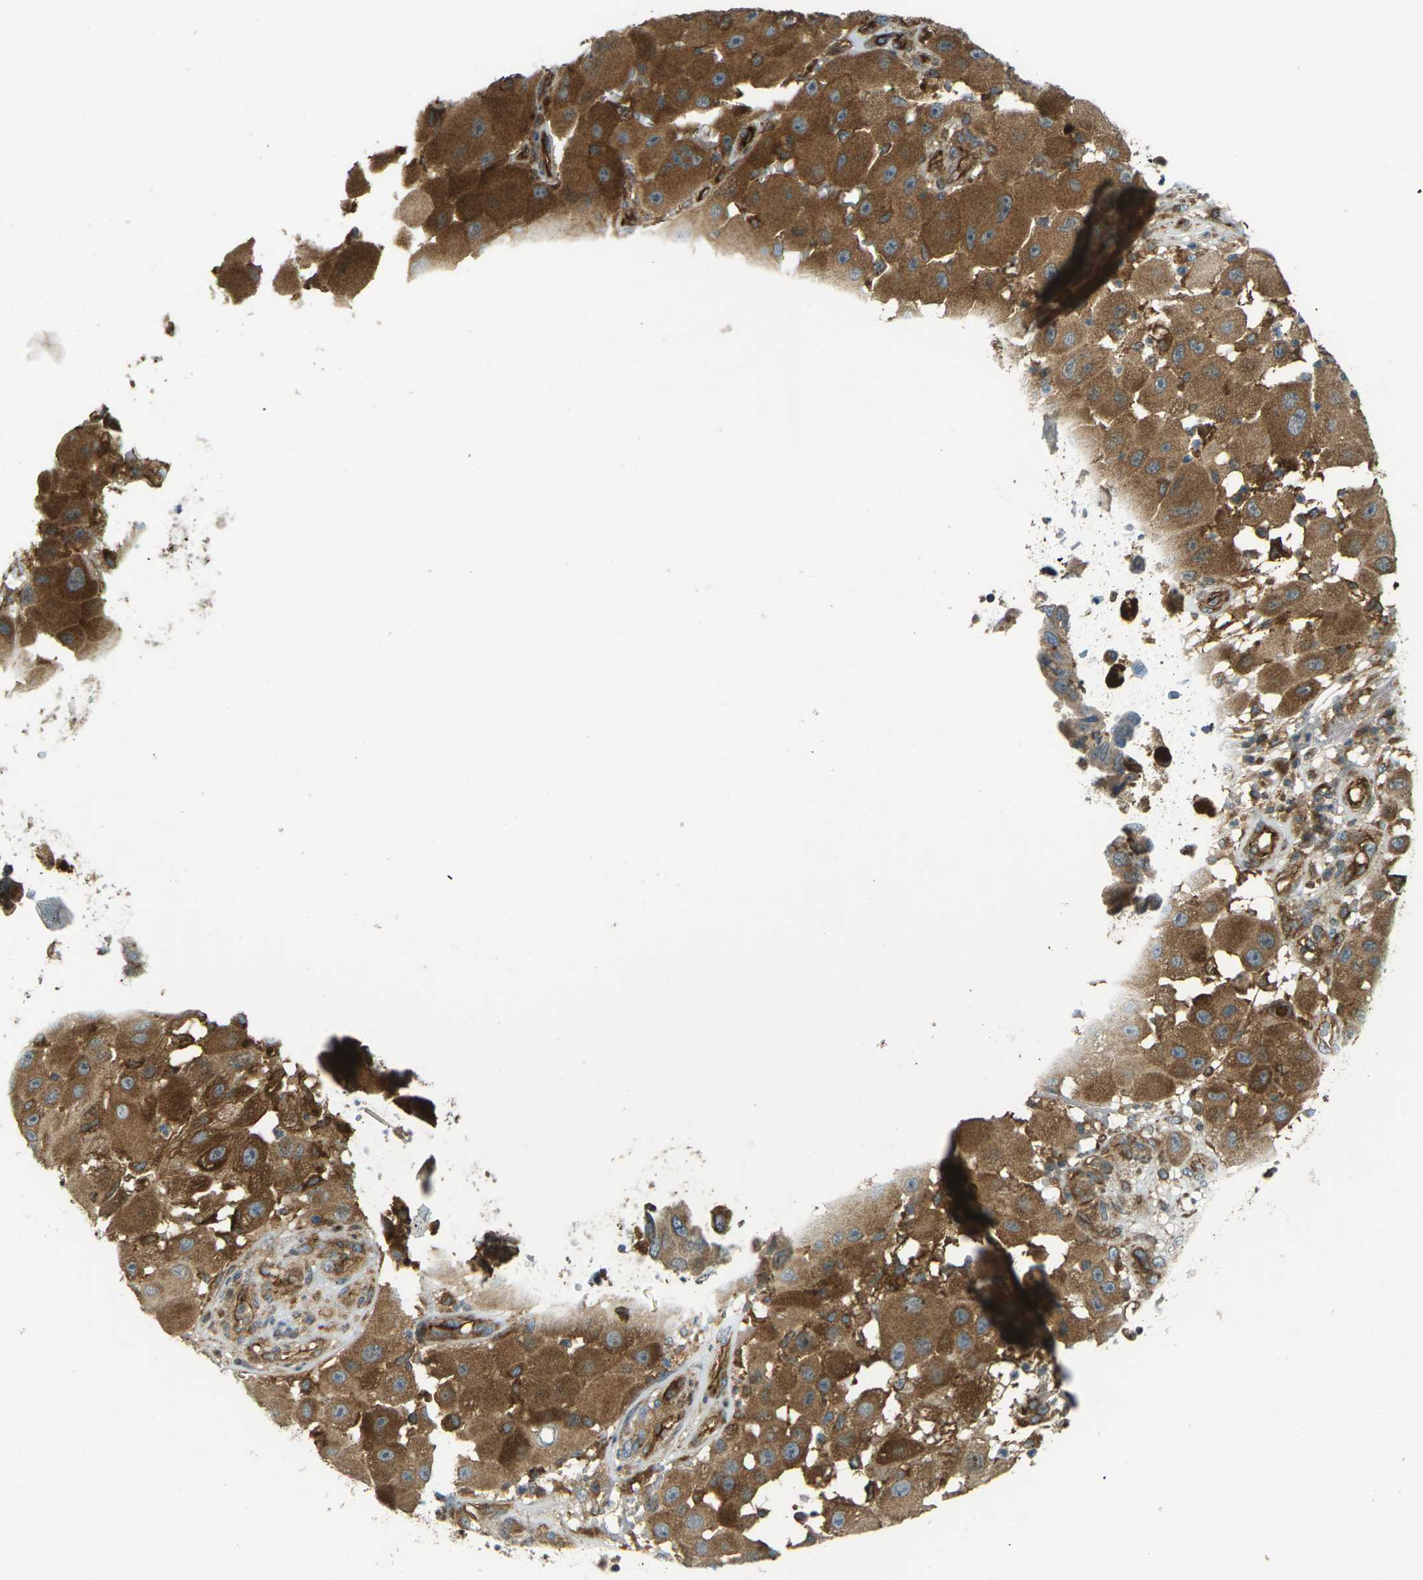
{"staining": {"intensity": "moderate", "quantity": ">75%", "location": "cytoplasmic/membranous"}, "tissue": "melanoma", "cell_type": "Tumor cells", "image_type": "cancer", "snomed": [{"axis": "morphology", "description": "Malignant melanoma, NOS"}, {"axis": "topography", "description": "Skin"}], "caption": "IHC staining of melanoma, which shows medium levels of moderate cytoplasmic/membranous staining in approximately >75% of tumor cells indicating moderate cytoplasmic/membranous protein expression. The staining was performed using DAB (3,3'-diaminobenzidine) (brown) for protein detection and nuclei were counterstained in hematoxylin (blue).", "gene": "S1PR1", "patient": {"sex": "female", "age": 81}}